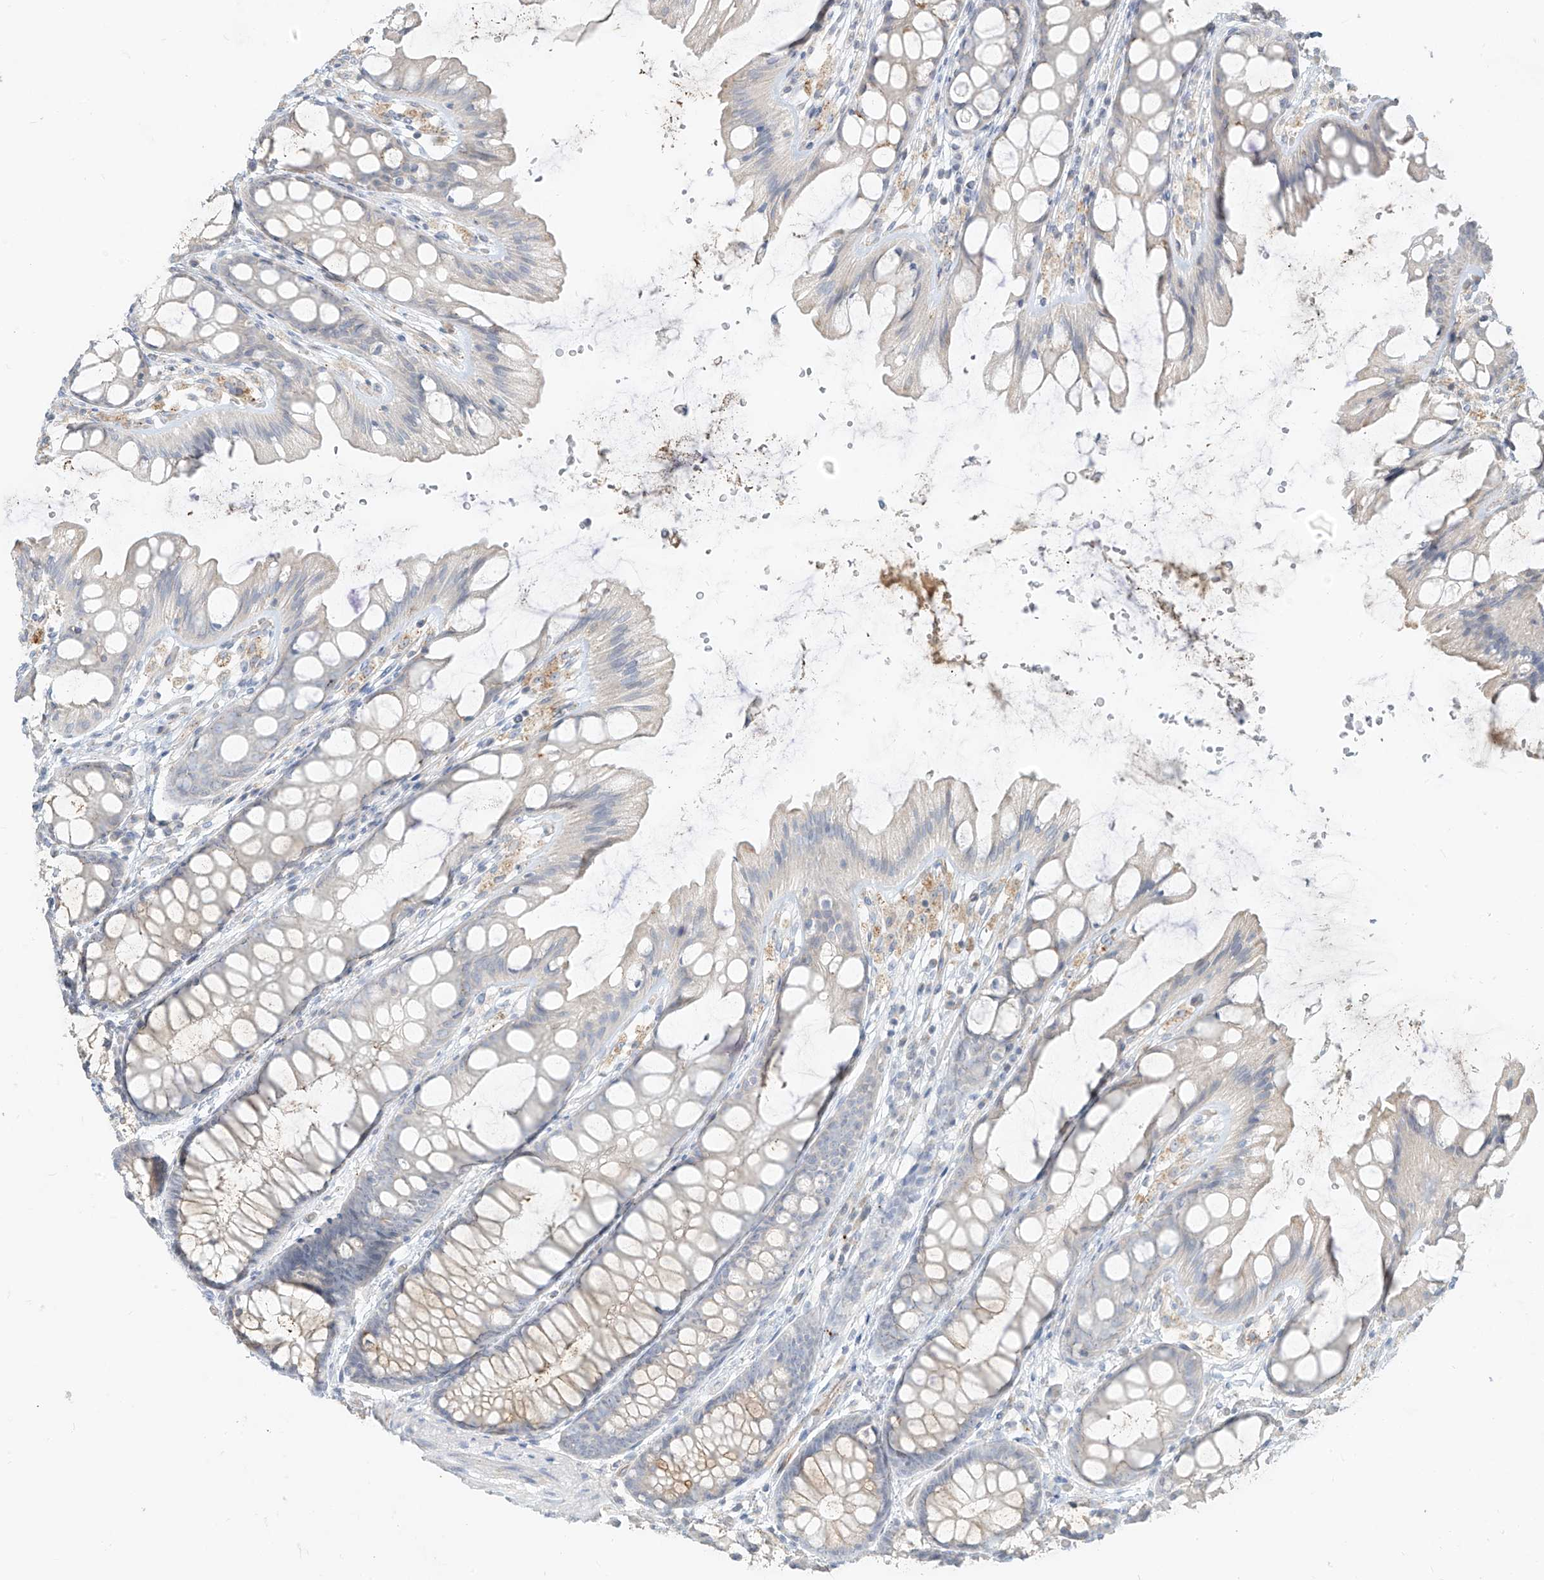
{"staining": {"intensity": "moderate", "quantity": "25%-75%", "location": "cytoplasmic/membranous"}, "tissue": "colon", "cell_type": "Endothelial cells", "image_type": "normal", "snomed": [{"axis": "morphology", "description": "Normal tissue, NOS"}, {"axis": "topography", "description": "Colon"}], "caption": "Immunohistochemistry (IHC) staining of unremarkable colon, which displays medium levels of moderate cytoplasmic/membranous expression in about 25%-75% of endothelial cells indicating moderate cytoplasmic/membranous protein staining. The staining was performed using DAB (3,3'-diaminobenzidine) (brown) for protein detection and nuclei were counterstained in hematoxylin (blue).", "gene": "C2orf42", "patient": {"sex": "male", "age": 47}}